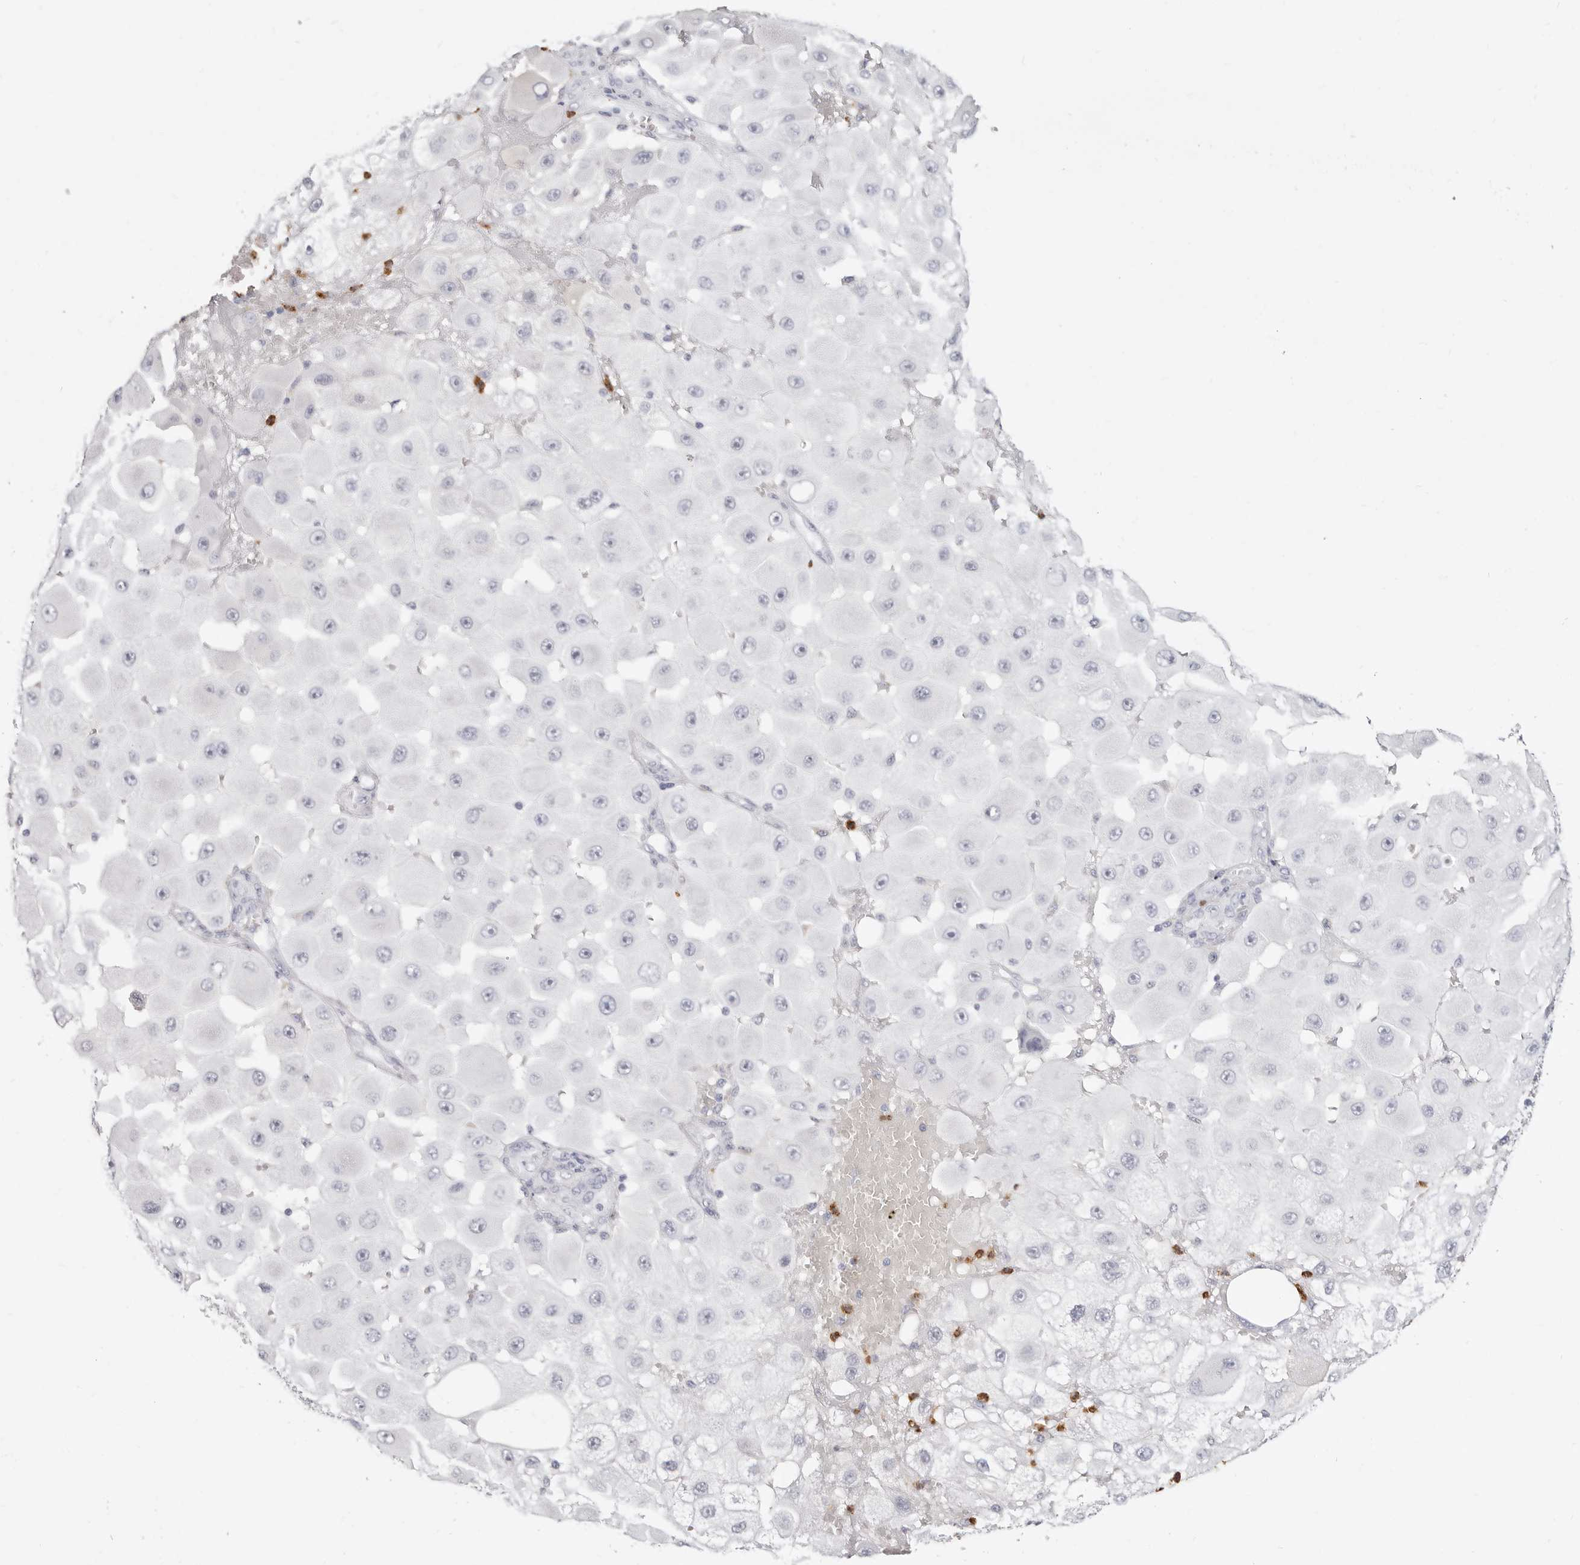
{"staining": {"intensity": "negative", "quantity": "none", "location": "none"}, "tissue": "melanoma", "cell_type": "Tumor cells", "image_type": "cancer", "snomed": [{"axis": "morphology", "description": "Malignant melanoma, NOS"}, {"axis": "topography", "description": "Skin"}], "caption": "Protein analysis of malignant melanoma demonstrates no significant staining in tumor cells. Brightfield microscopy of immunohistochemistry (IHC) stained with DAB (3,3'-diaminobenzidine) (brown) and hematoxylin (blue), captured at high magnification.", "gene": "CAMP", "patient": {"sex": "female", "age": 81}}